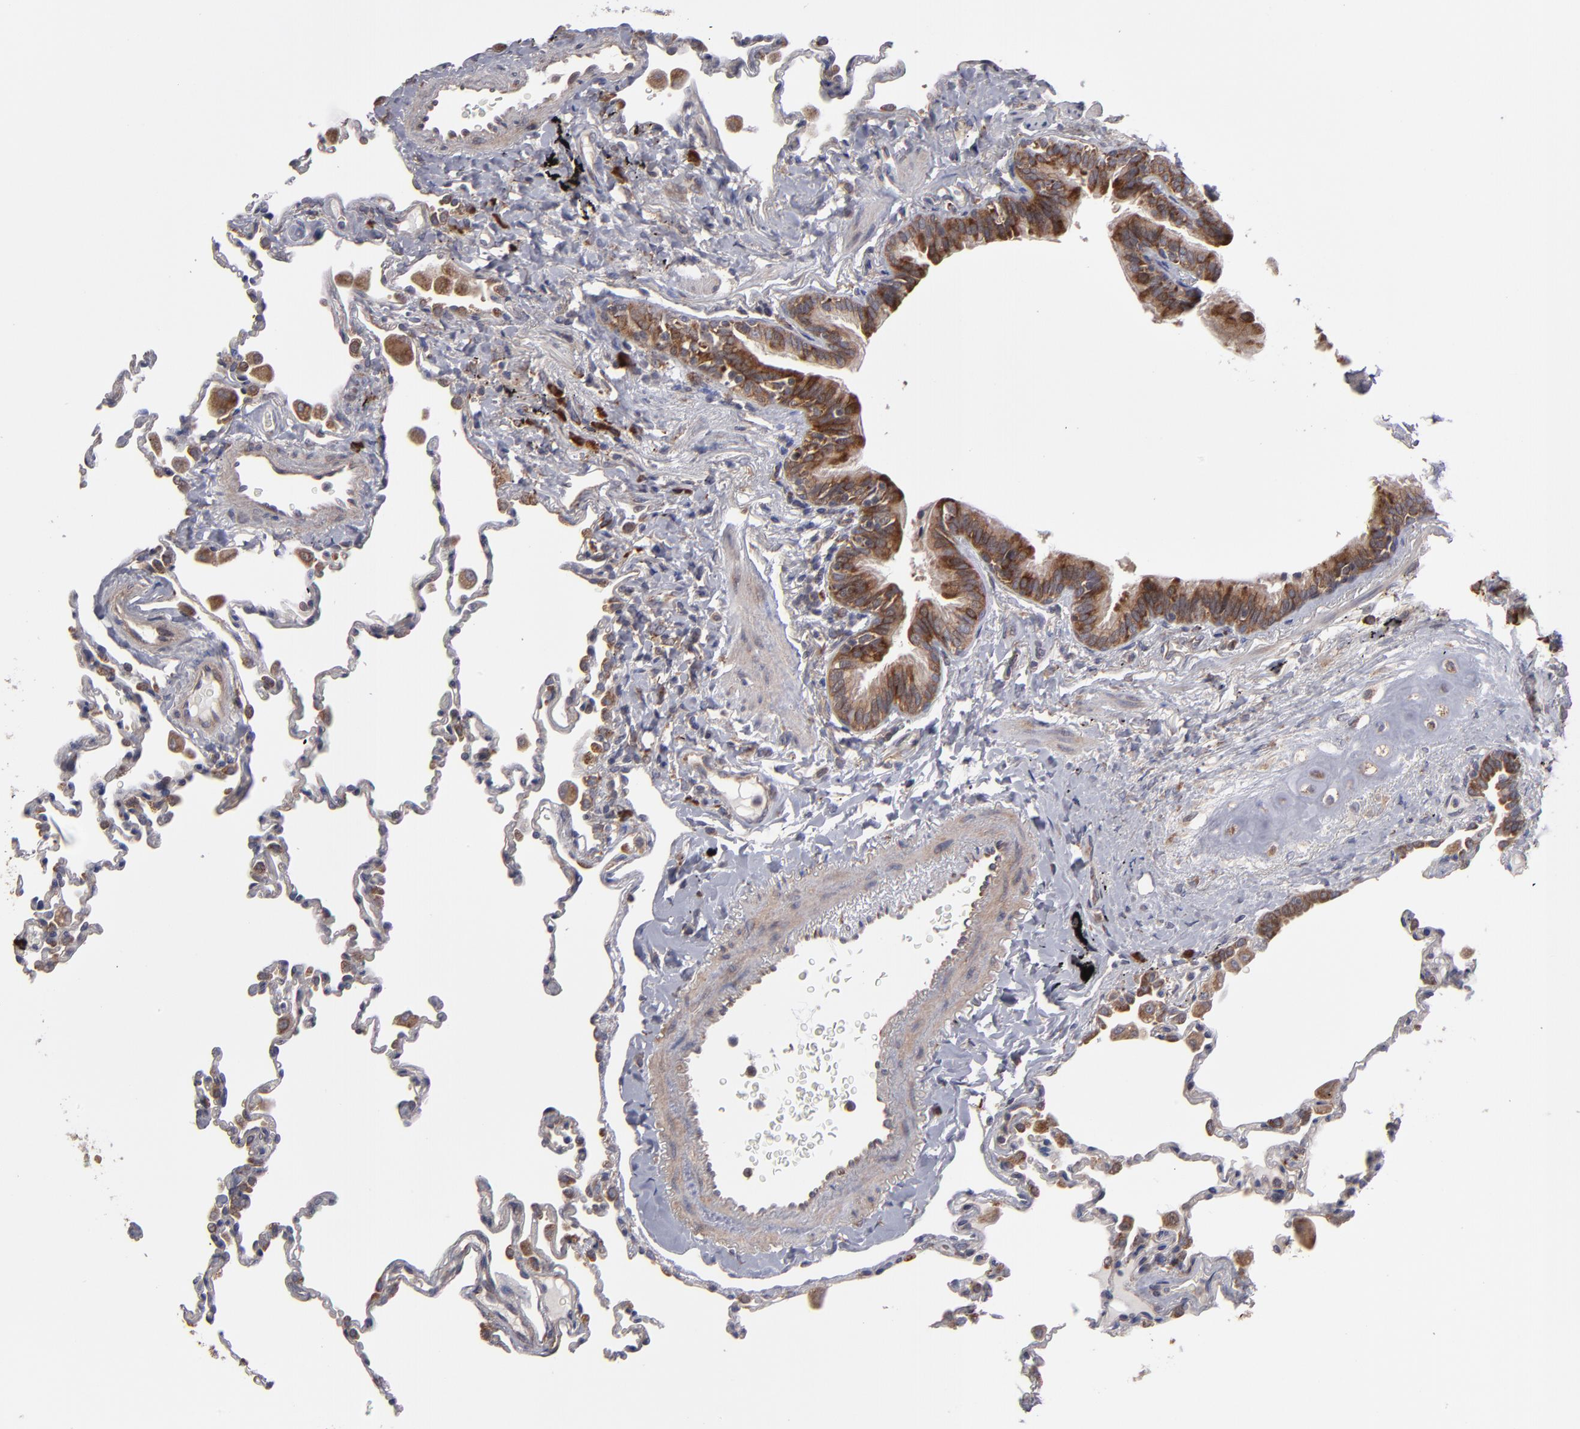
{"staining": {"intensity": "moderate", "quantity": ">75%", "location": "cytoplasmic/membranous"}, "tissue": "lung", "cell_type": "Alveolar cells", "image_type": "normal", "snomed": [{"axis": "morphology", "description": "Normal tissue, NOS"}, {"axis": "topography", "description": "Lung"}], "caption": "Moderate cytoplasmic/membranous expression for a protein is appreciated in approximately >75% of alveolar cells of normal lung using immunohistochemistry.", "gene": "SND1", "patient": {"sex": "male", "age": 59}}